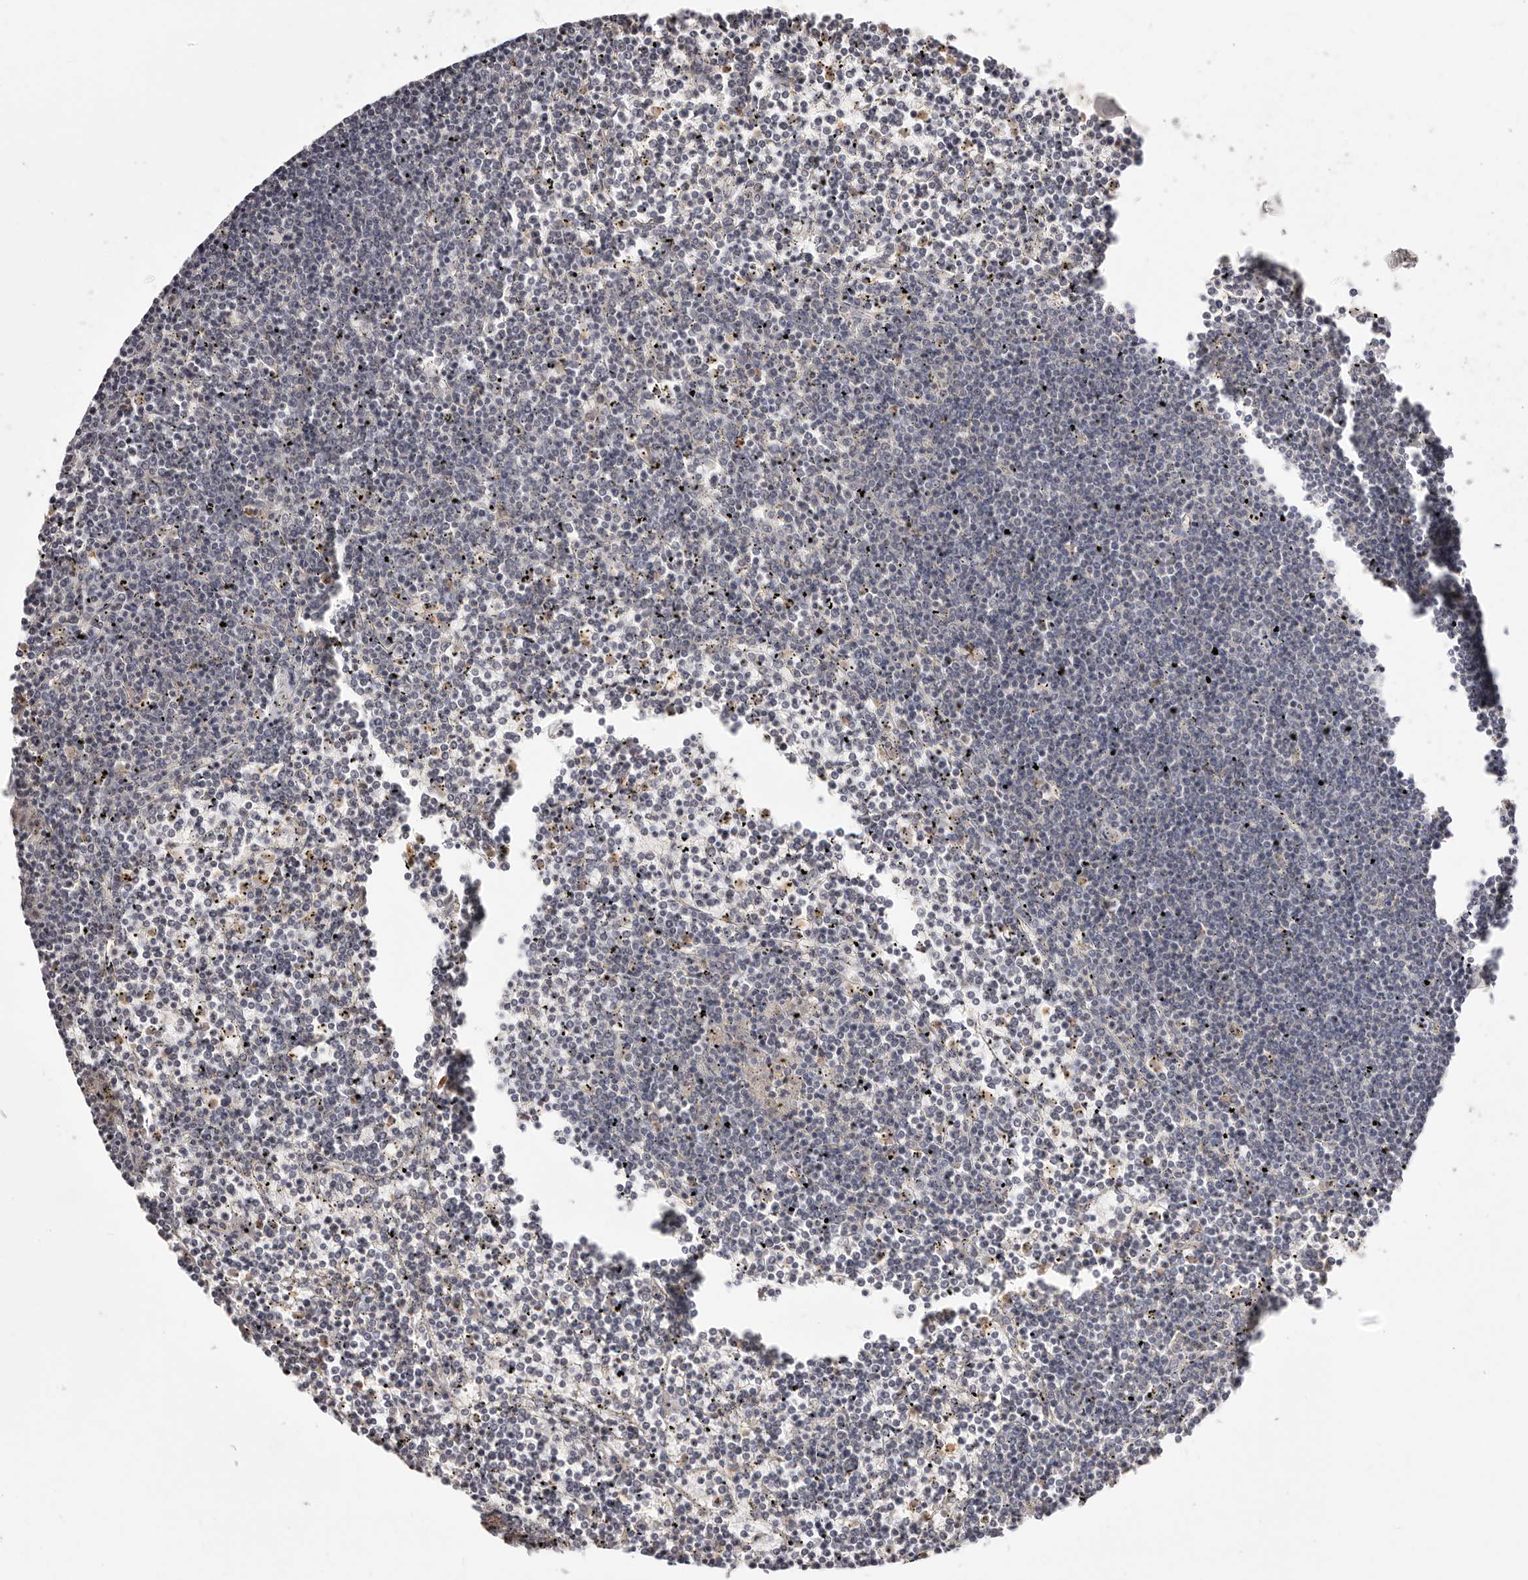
{"staining": {"intensity": "negative", "quantity": "none", "location": "none"}, "tissue": "lymphoma", "cell_type": "Tumor cells", "image_type": "cancer", "snomed": [{"axis": "morphology", "description": "Malignant lymphoma, non-Hodgkin's type, Low grade"}, {"axis": "topography", "description": "Spleen"}], "caption": "Tumor cells show no significant positivity in malignant lymphoma, non-Hodgkin's type (low-grade).", "gene": "SLC35B2", "patient": {"sex": "female", "age": 19}}